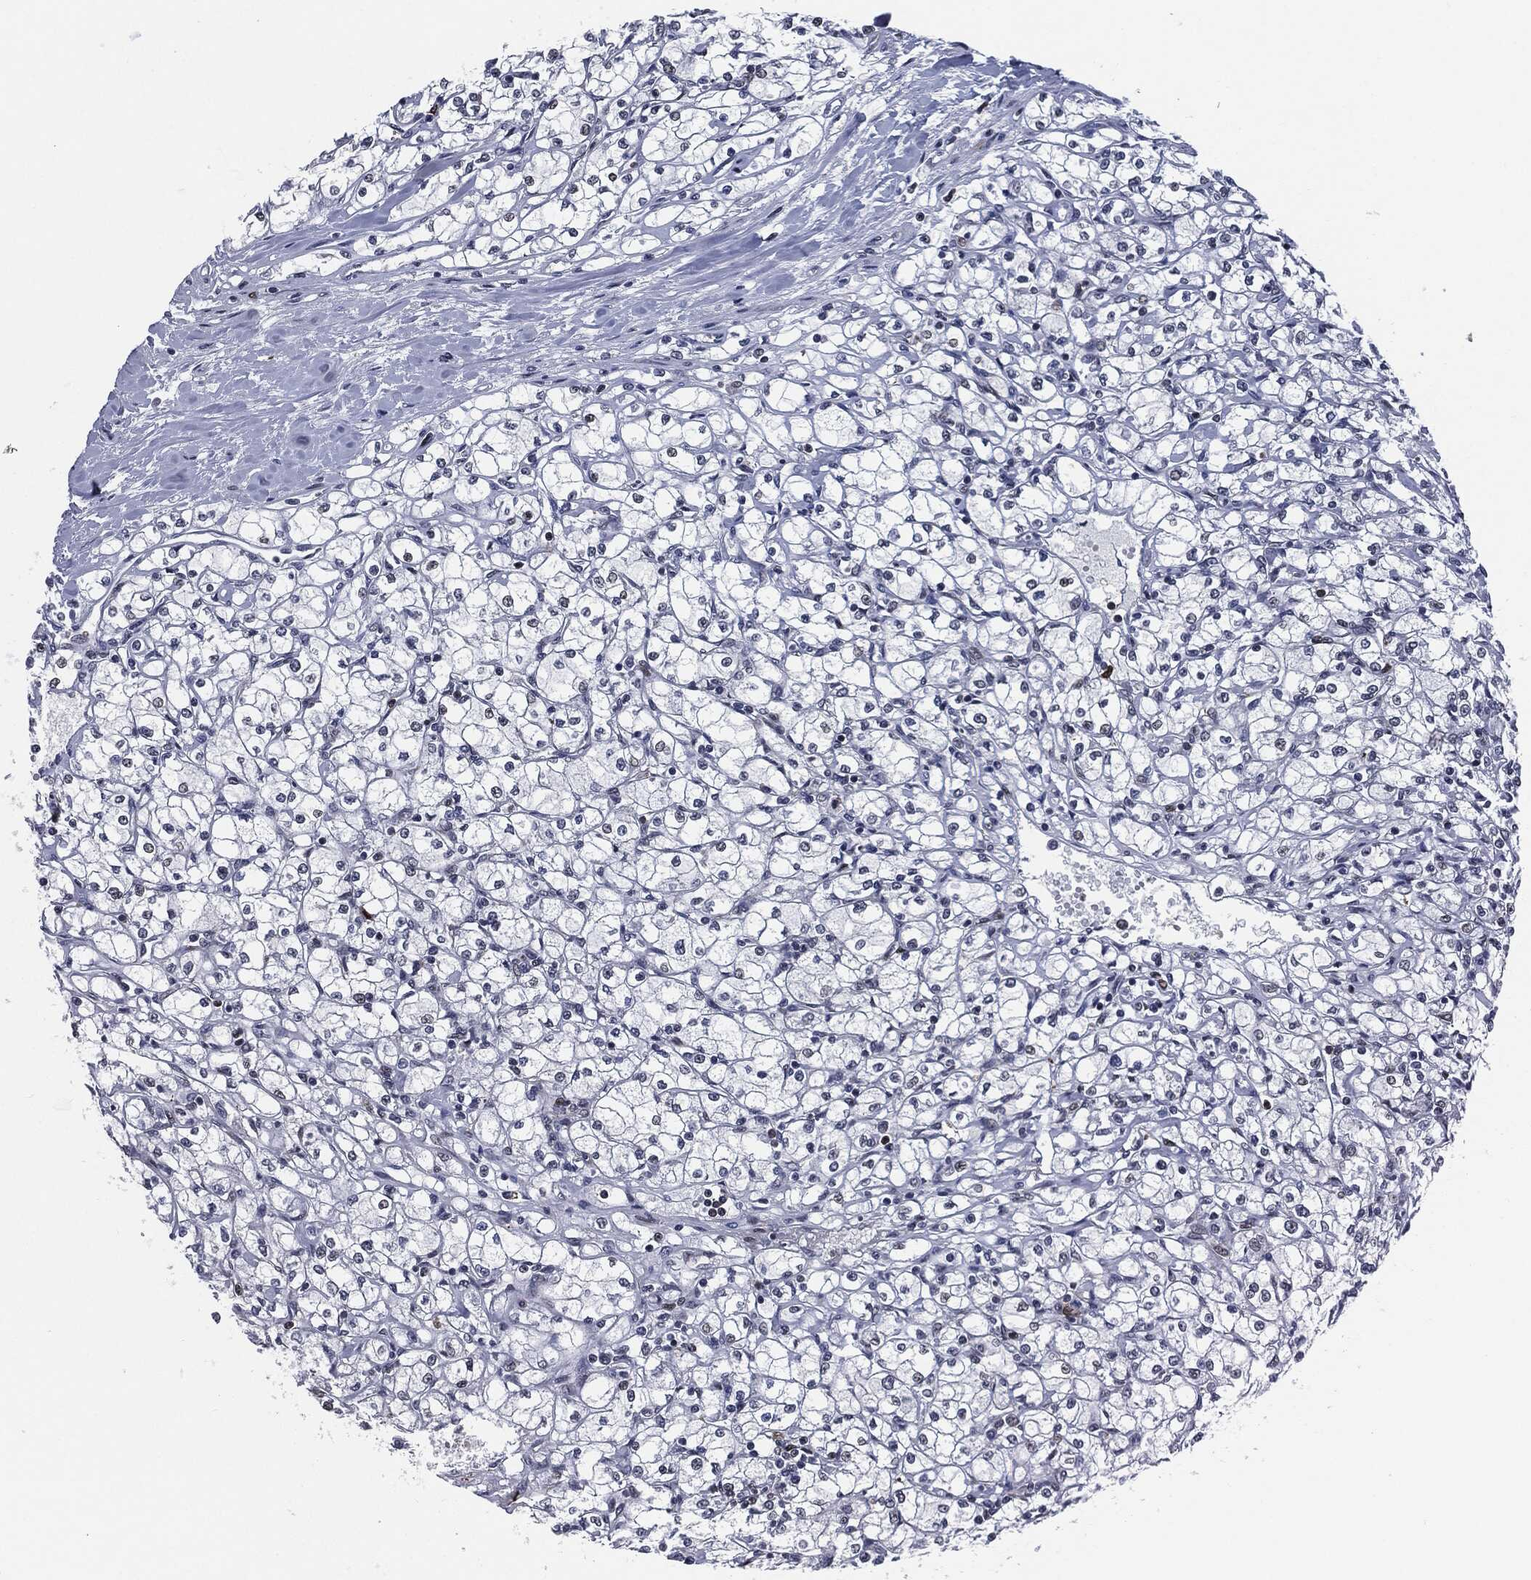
{"staining": {"intensity": "negative", "quantity": "none", "location": "none"}, "tissue": "renal cancer", "cell_type": "Tumor cells", "image_type": "cancer", "snomed": [{"axis": "morphology", "description": "Adenocarcinoma, NOS"}, {"axis": "topography", "description": "Kidney"}], "caption": "Adenocarcinoma (renal) was stained to show a protein in brown. There is no significant staining in tumor cells. (Stains: DAB (3,3'-diaminobenzidine) immunohistochemistry (IHC) with hematoxylin counter stain, Microscopy: brightfield microscopy at high magnification).", "gene": "AKT2", "patient": {"sex": "male", "age": 67}}